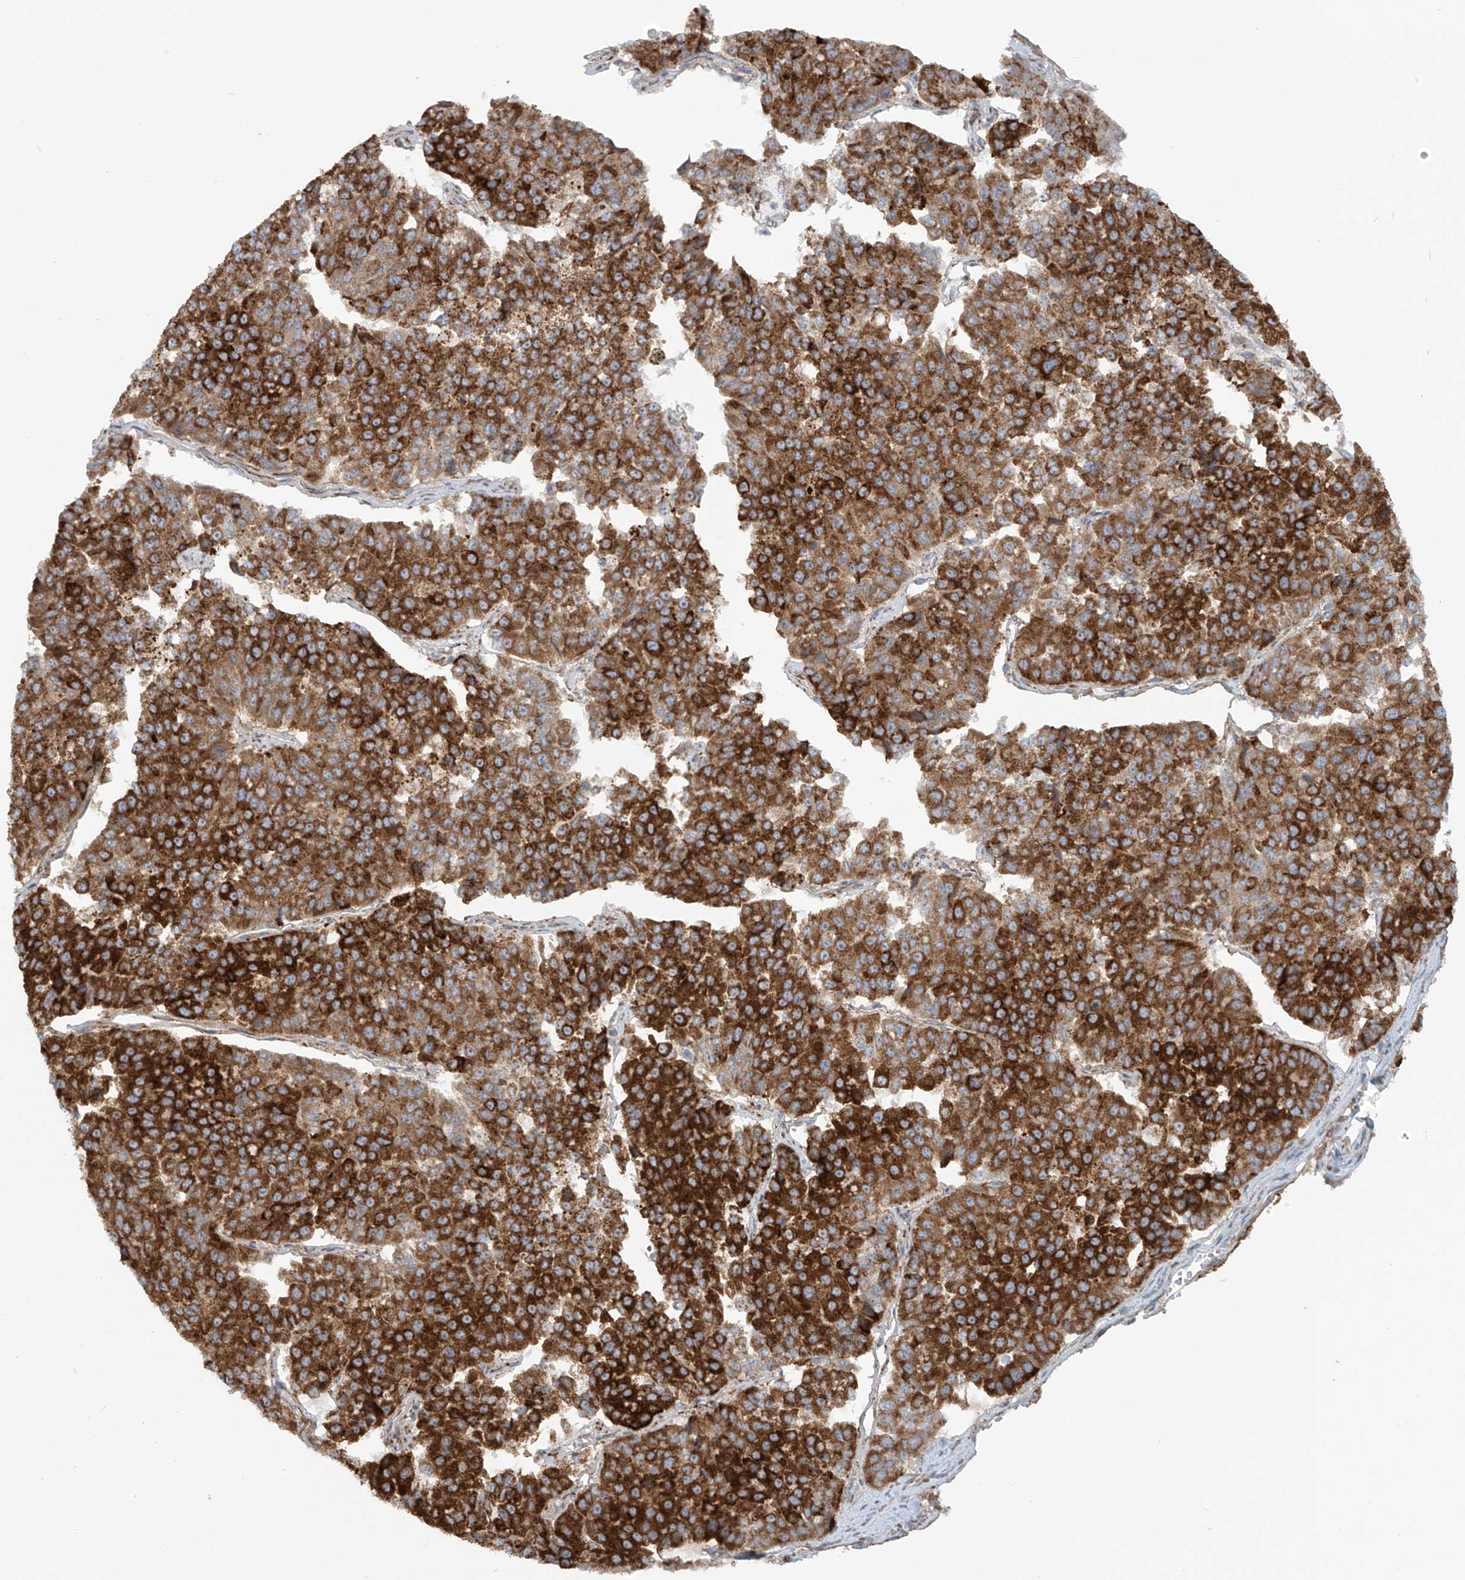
{"staining": {"intensity": "strong", "quantity": ">75%", "location": "cytoplasmic/membranous"}, "tissue": "pancreatic cancer", "cell_type": "Tumor cells", "image_type": "cancer", "snomed": [{"axis": "morphology", "description": "Adenocarcinoma, NOS"}, {"axis": "topography", "description": "Pancreas"}], "caption": "Pancreatic cancer (adenocarcinoma) stained with DAB IHC shows high levels of strong cytoplasmic/membranous staining in about >75% of tumor cells.", "gene": "KATNIP", "patient": {"sex": "male", "age": 50}}